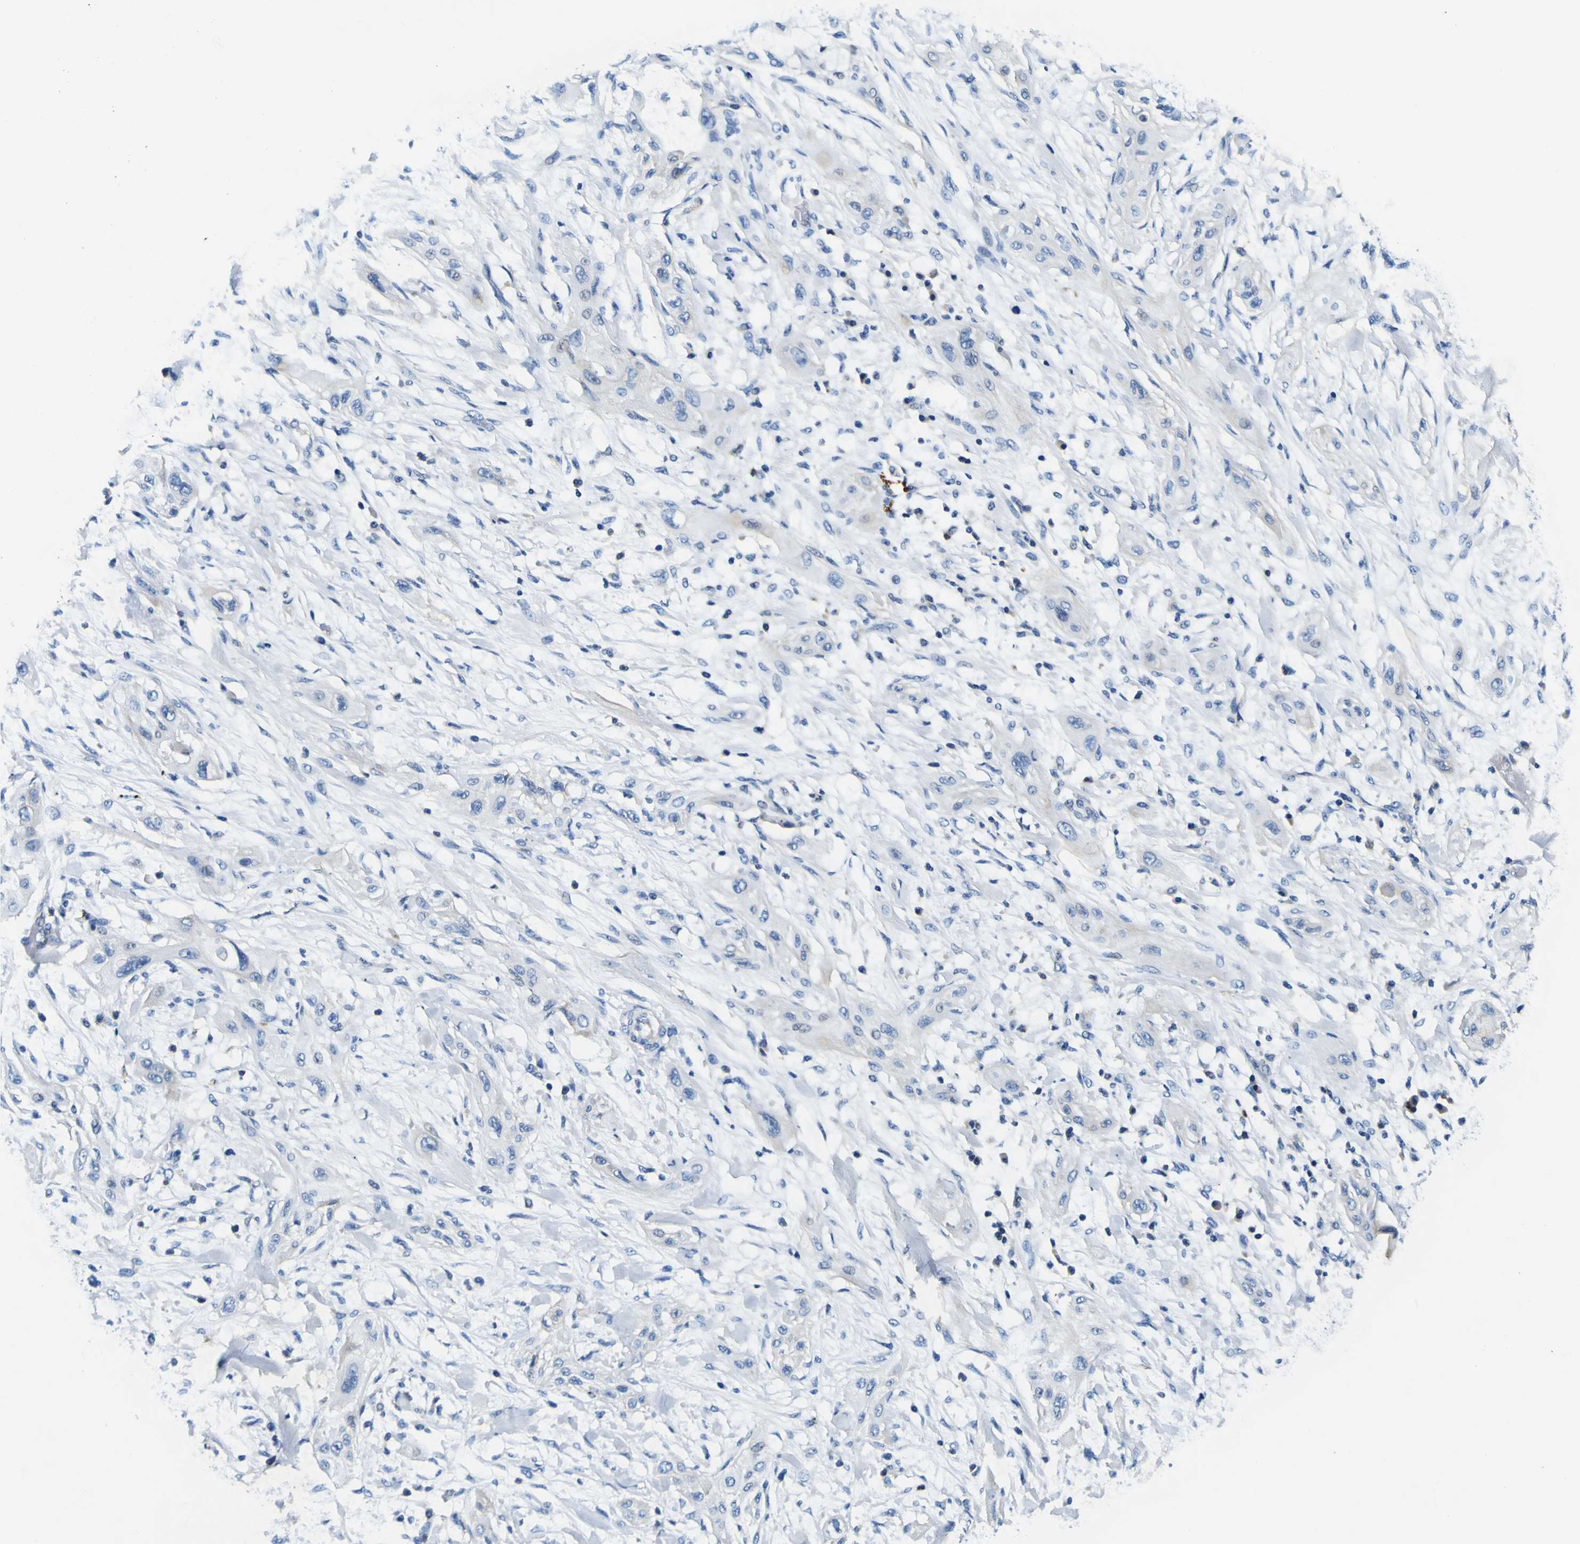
{"staining": {"intensity": "negative", "quantity": "none", "location": "none"}, "tissue": "lung cancer", "cell_type": "Tumor cells", "image_type": "cancer", "snomed": [{"axis": "morphology", "description": "Squamous cell carcinoma, NOS"}, {"axis": "topography", "description": "Lung"}], "caption": "Tumor cells are negative for protein expression in human lung squamous cell carcinoma. (DAB (3,3'-diaminobenzidine) immunohistochemistry (IHC) with hematoxylin counter stain).", "gene": "CLSTN1", "patient": {"sex": "female", "age": 47}}